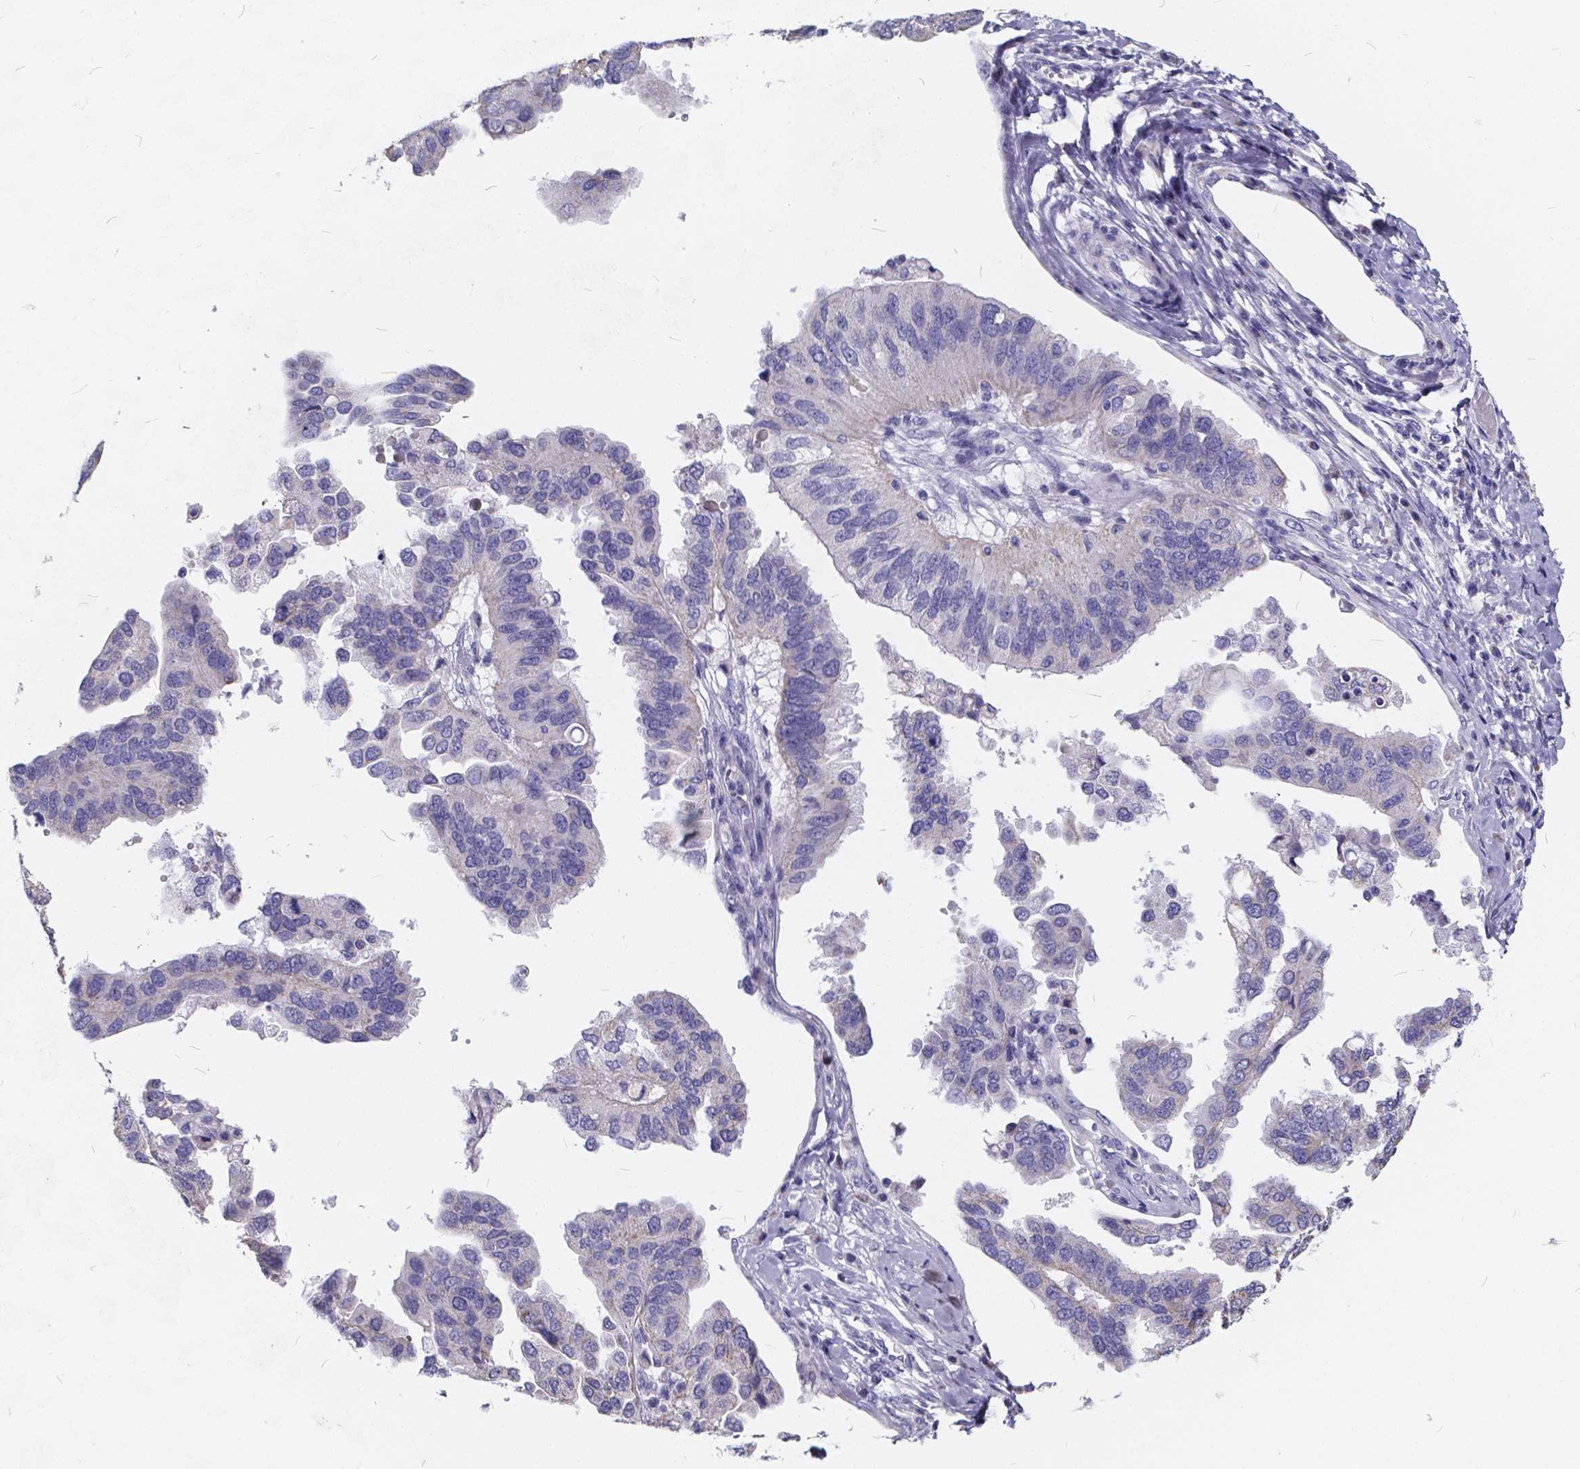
{"staining": {"intensity": "negative", "quantity": "none", "location": "none"}, "tissue": "ovarian cancer", "cell_type": "Tumor cells", "image_type": "cancer", "snomed": [{"axis": "morphology", "description": "Cystadenocarcinoma, serous, NOS"}, {"axis": "topography", "description": "Ovary"}], "caption": "Ovarian cancer was stained to show a protein in brown. There is no significant staining in tumor cells.", "gene": "SPEF2", "patient": {"sex": "female", "age": 79}}